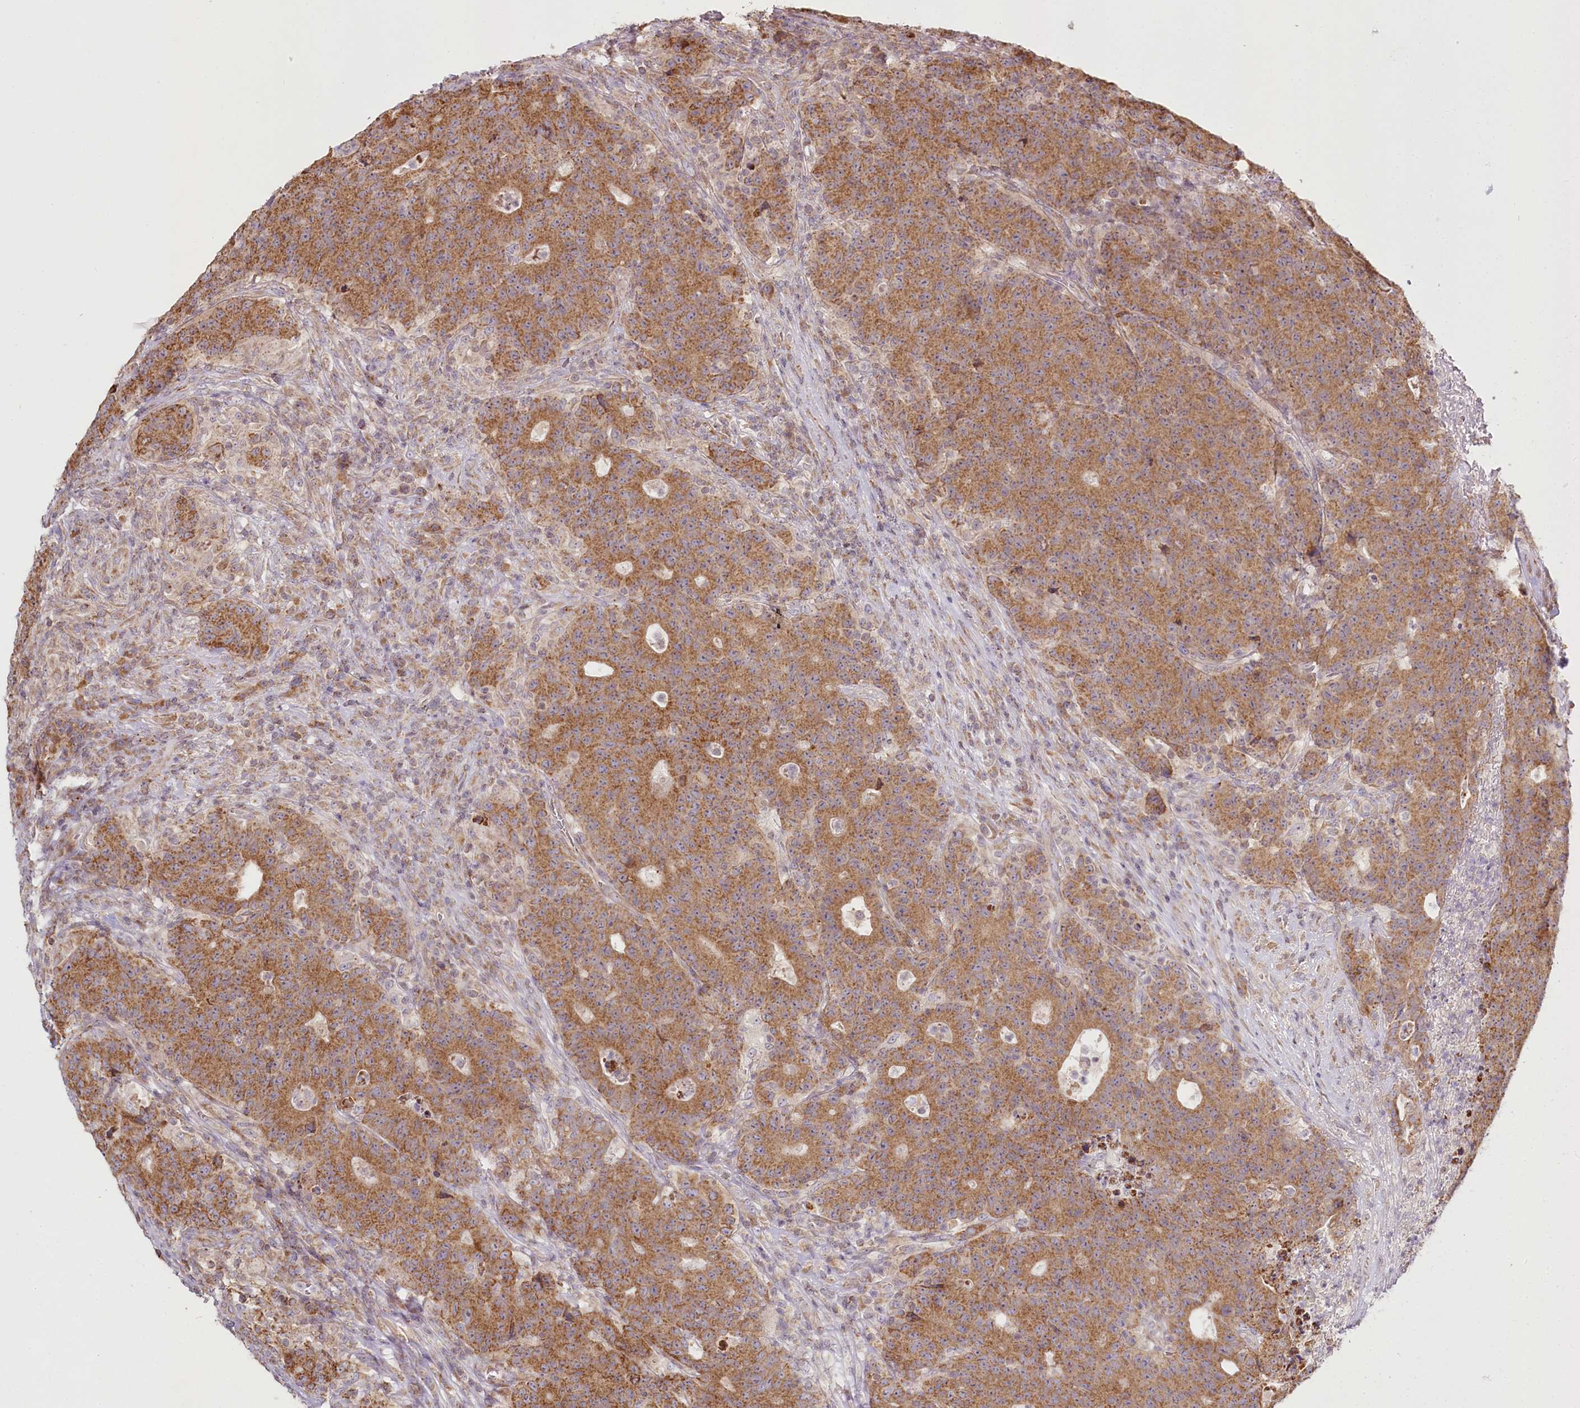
{"staining": {"intensity": "moderate", "quantity": ">75%", "location": "cytoplasmic/membranous"}, "tissue": "colorectal cancer", "cell_type": "Tumor cells", "image_type": "cancer", "snomed": [{"axis": "morphology", "description": "Adenocarcinoma, NOS"}, {"axis": "topography", "description": "Colon"}], "caption": "Protein staining by IHC shows moderate cytoplasmic/membranous expression in approximately >75% of tumor cells in colorectal adenocarcinoma. Using DAB (brown) and hematoxylin (blue) stains, captured at high magnification using brightfield microscopy.", "gene": "ACOX2", "patient": {"sex": "female", "age": 75}}